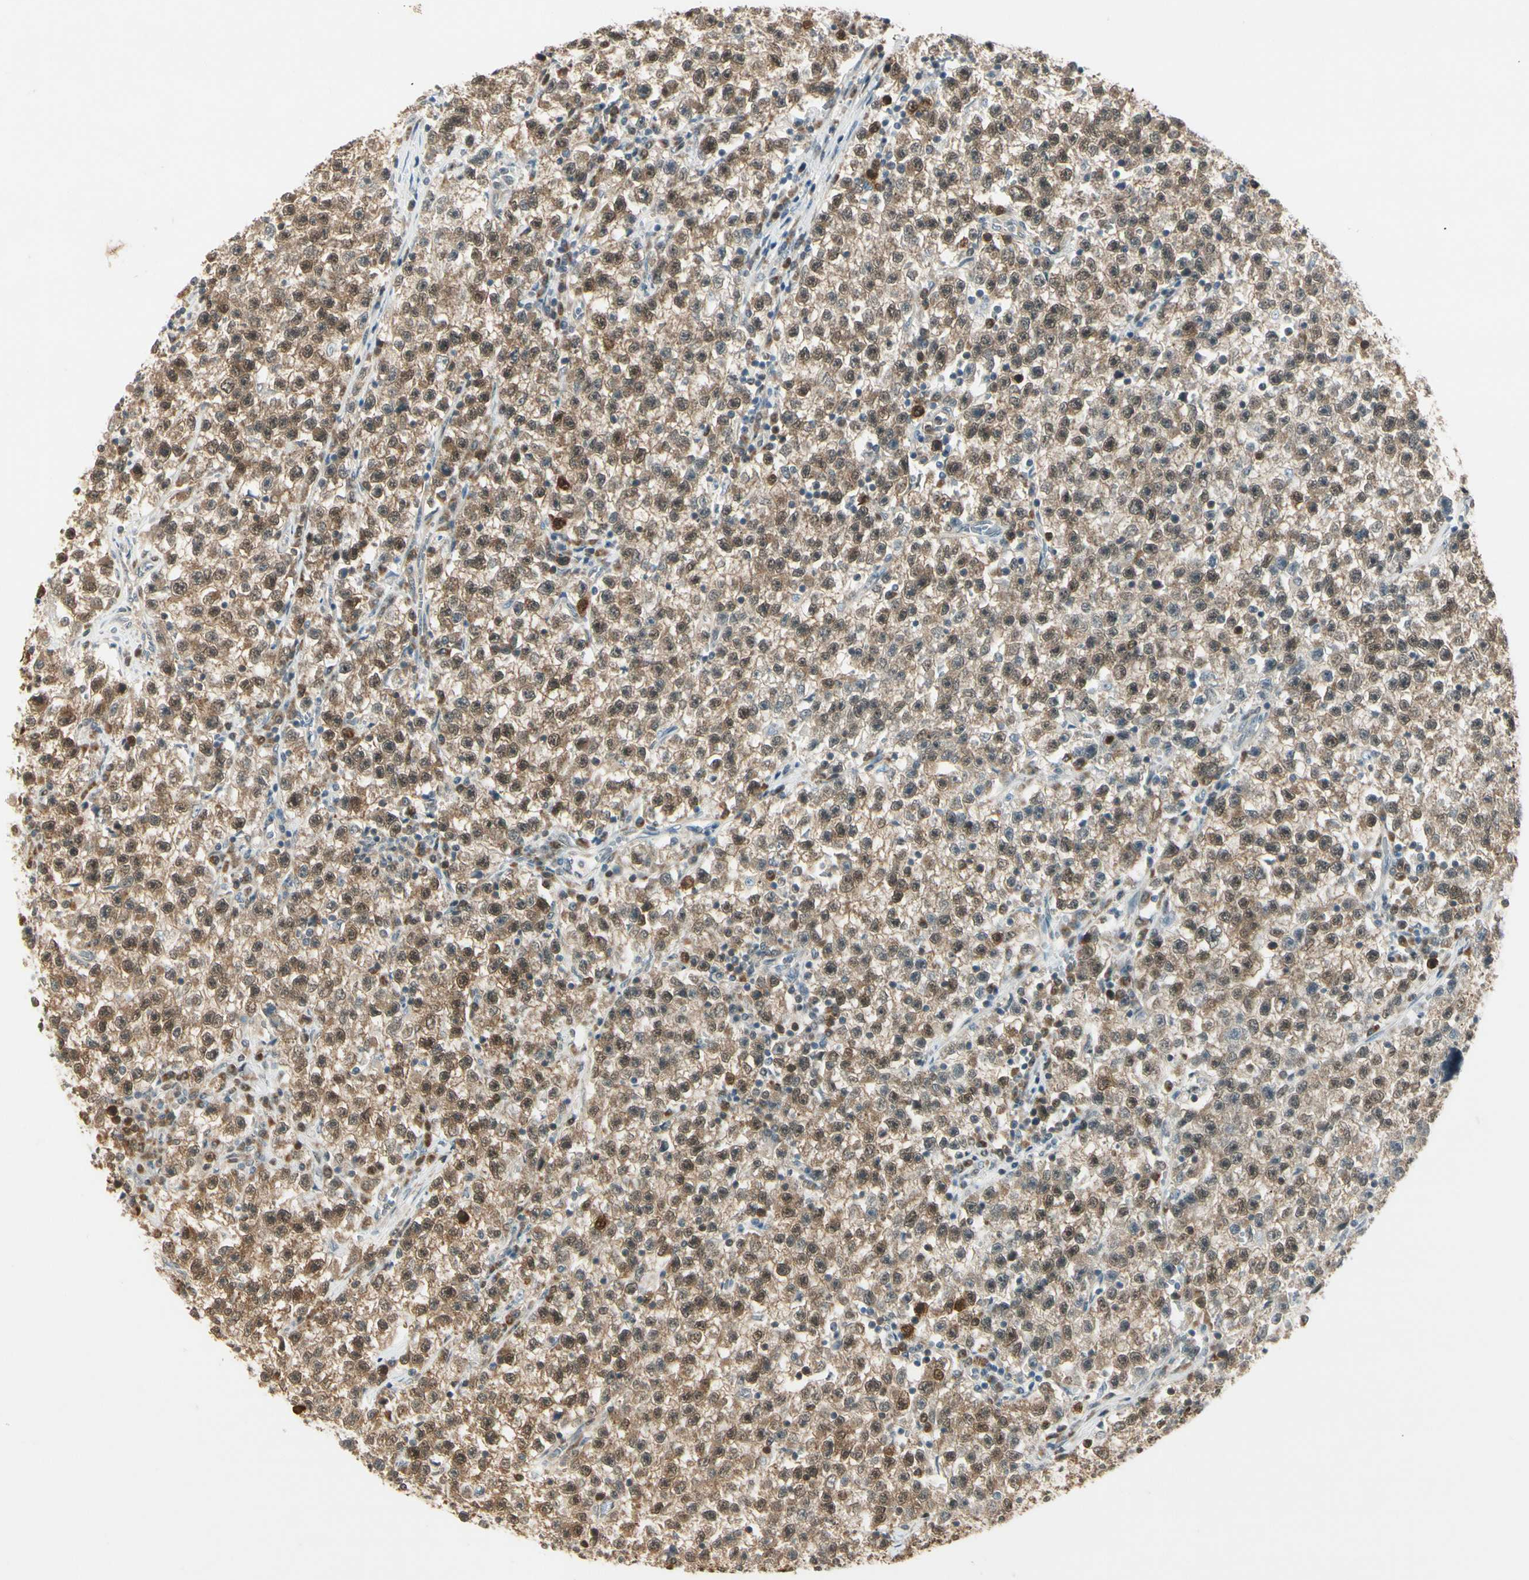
{"staining": {"intensity": "weak", "quantity": ">75%", "location": "cytoplasmic/membranous"}, "tissue": "testis cancer", "cell_type": "Tumor cells", "image_type": "cancer", "snomed": [{"axis": "morphology", "description": "Seminoma, NOS"}, {"axis": "topography", "description": "Testis"}], "caption": "This image exhibits immunohistochemistry staining of seminoma (testis), with low weak cytoplasmic/membranous staining in about >75% of tumor cells.", "gene": "IPO5", "patient": {"sex": "male", "age": 22}}